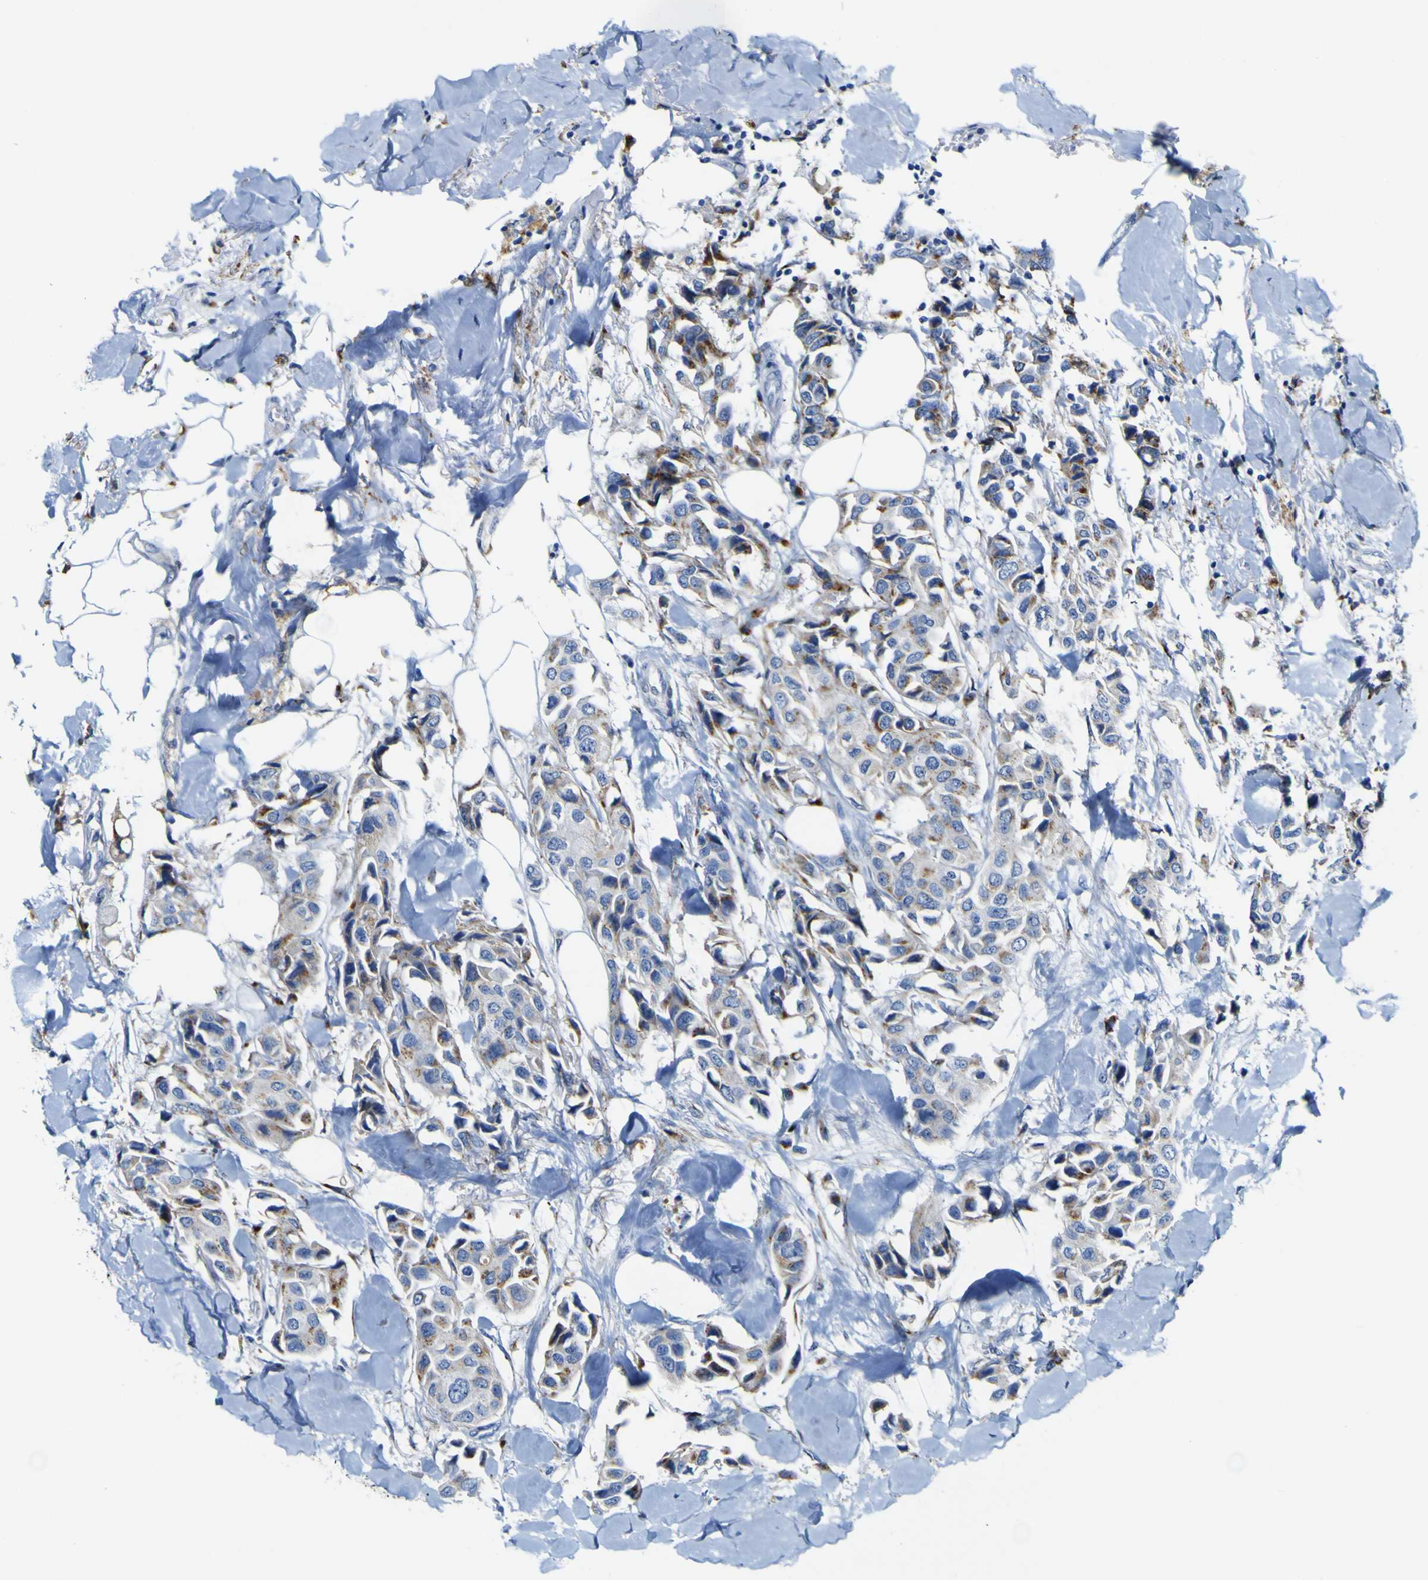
{"staining": {"intensity": "moderate", "quantity": "<25%", "location": "cytoplasmic/membranous"}, "tissue": "breast cancer", "cell_type": "Tumor cells", "image_type": "cancer", "snomed": [{"axis": "morphology", "description": "Duct carcinoma"}, {"axis": "topography", "description": "Breast"}], "caption": "Immunohistochemical staining of human breast cancer displays moderate cytoplasmic/membranous protein expression in approximately <25% of tumor cells.", "gene": "PTPRF", "patient": {"sex": "female", "age": 80}}